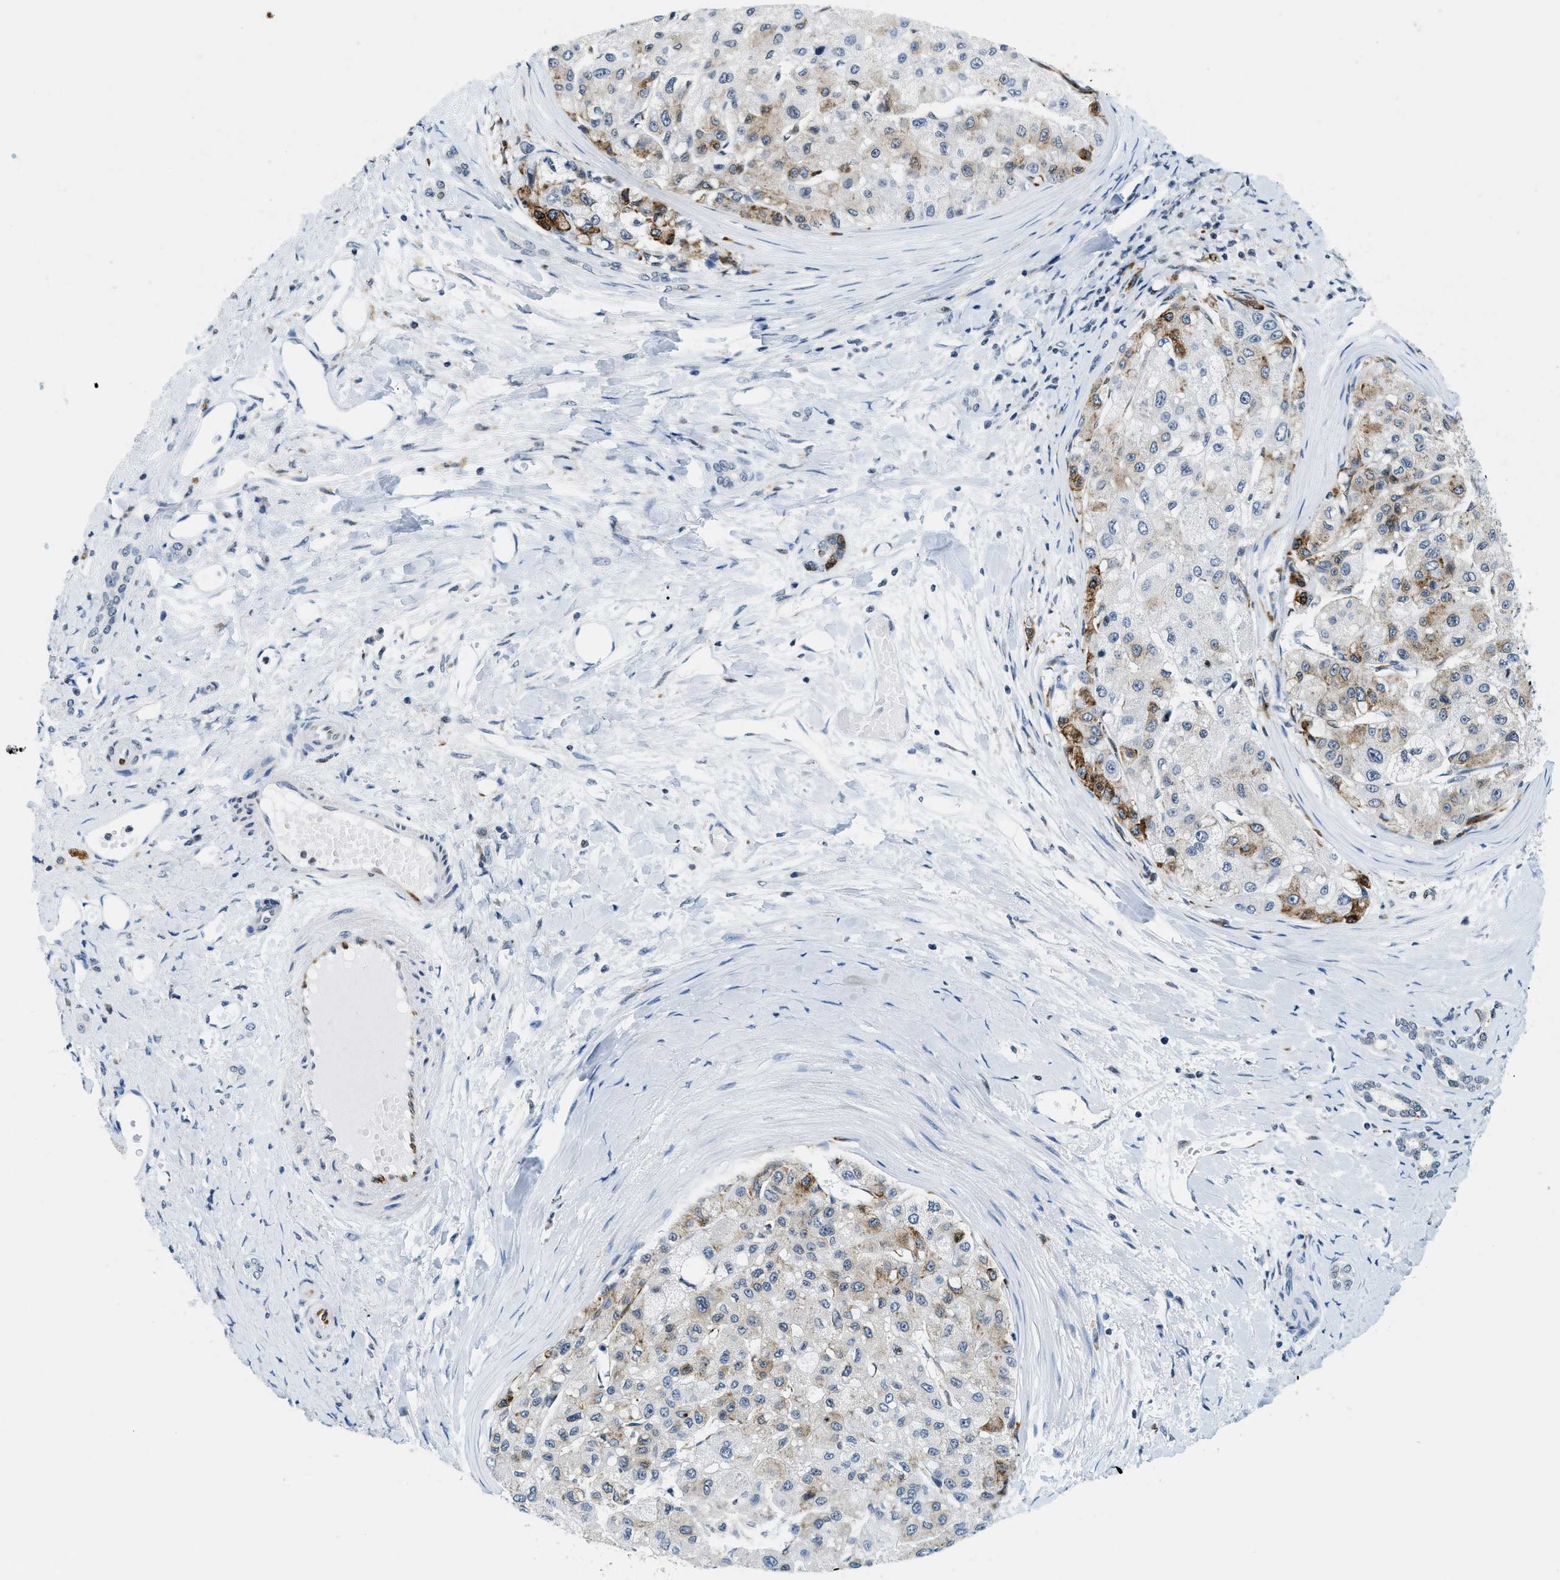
{"staining": {"intensity": "strong", "quantity": "<25%", "location": "cytoplasmic/membranous"}, "tissue": "liver cancer", "cell_type": "Tumor cells", "image_type": "cancer", "snomed": [{"axis": "morphology", "description": "Carcinoma, Hepatocellular, NOS"}, {"axis": "topography", "description": "Liver"}], "caption": "Strong cytoplasmic/membranous positivity for a protein is present in approximately <25% of tumor cells of hepatocellular carcinoma (liver) using immunohistochemistry (IHC).", "gene": "UVRAG", "patient": {"sex": "male", "age": 80}}